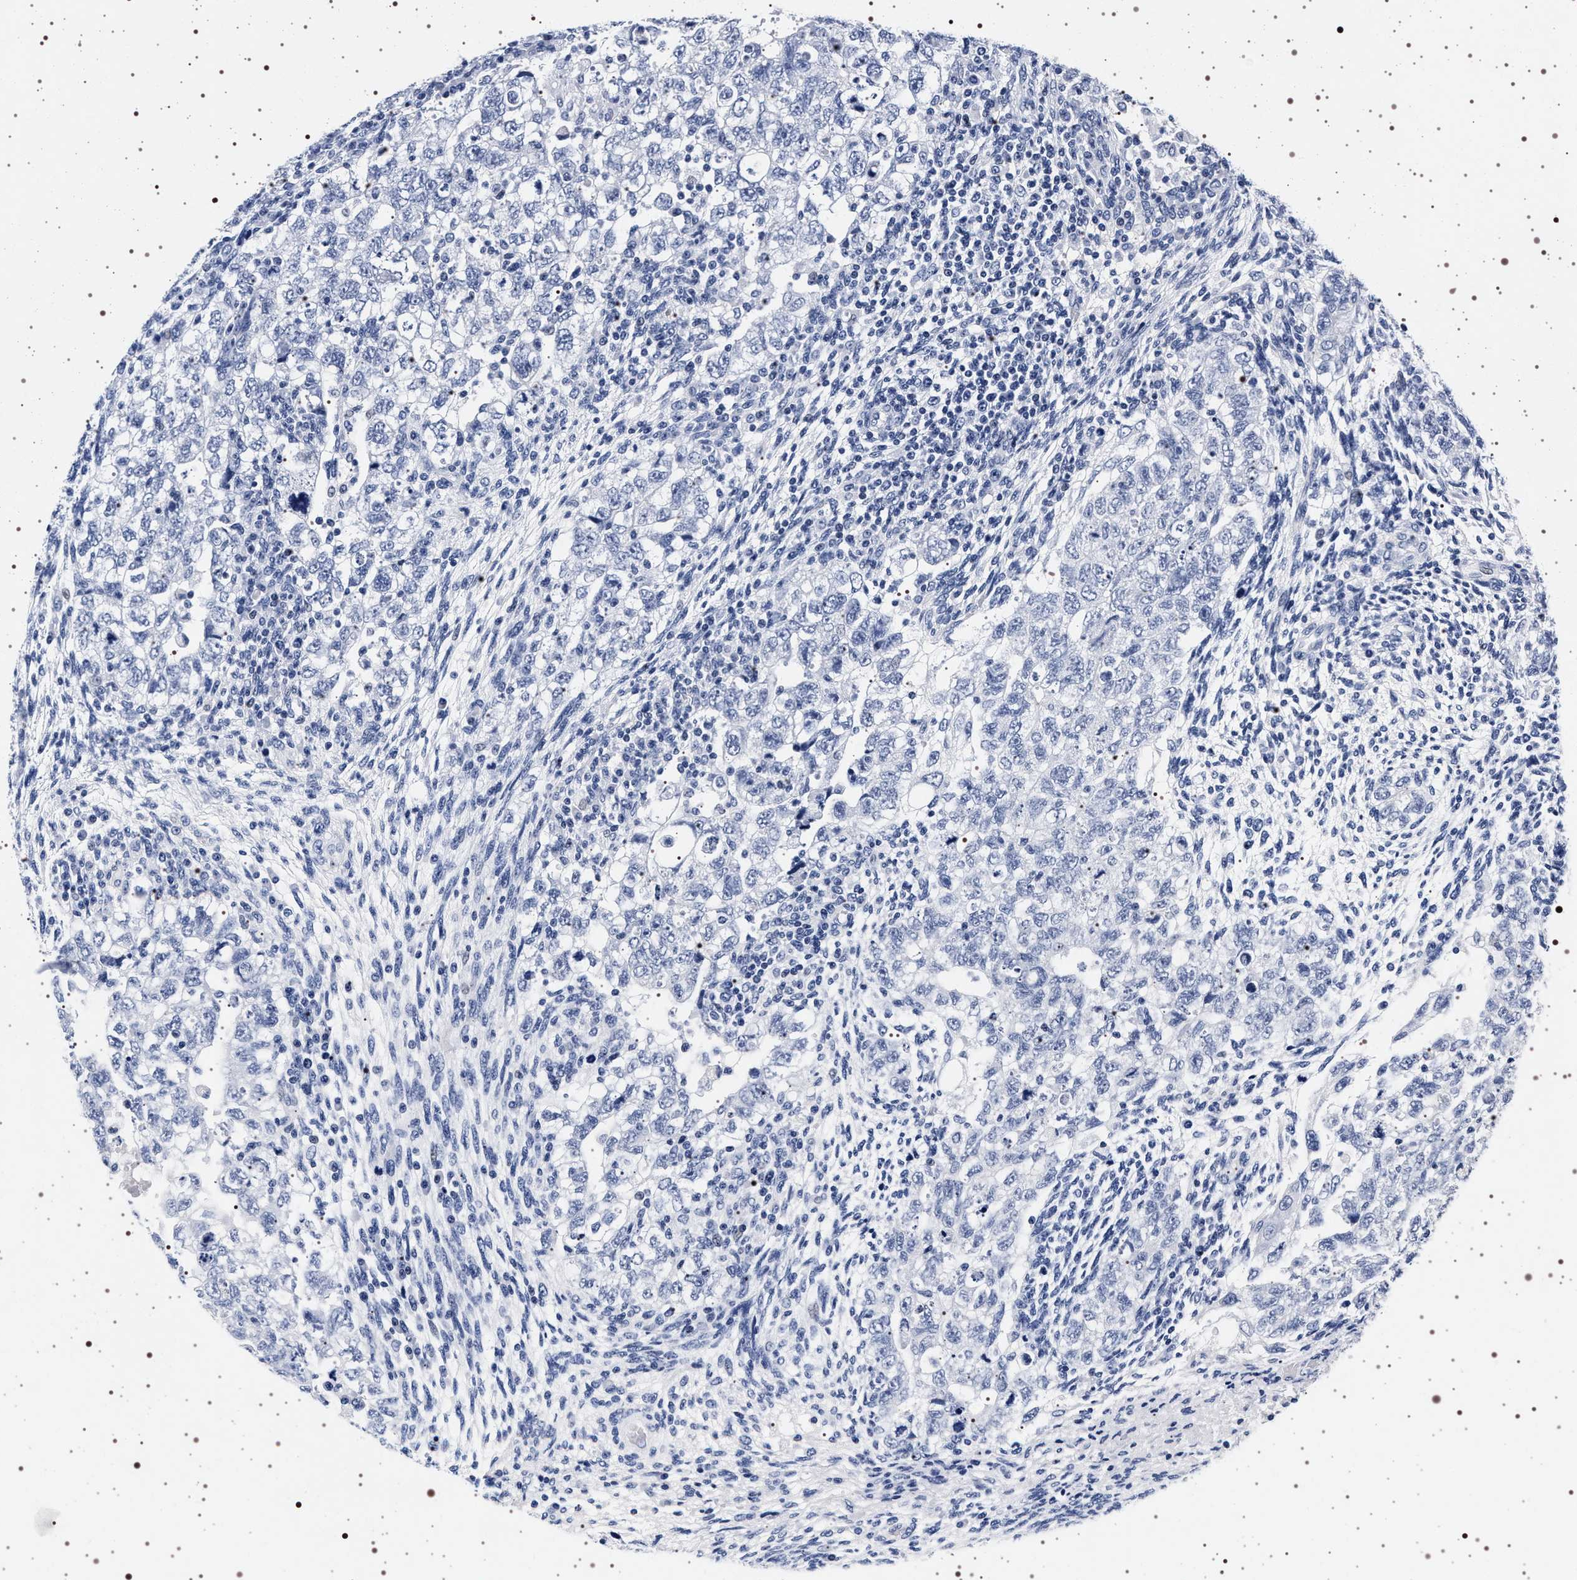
{"staining": {"intensity": "negative", "quantity": "none", "location": "none"}, "tissue": "testis cancer", "cell_type": "Tumor cells", "image_type": "cancer", "snomed": [{"axis": "morphology", "description": "Normal tissue, NOS"}, {"axis": "morphology", "description": "Carcinoma, Embryonal, NOS"}, {"axis": "topography", "description": "Testis"}], "caption": "This is an immunohistochemistry (IHC) photomicrograph of human testis cancer (embryonal carcinoma). There is no staining in tumor cells.", "gene": "SYN1", "patient": {"sex": "male", "age": 36}}